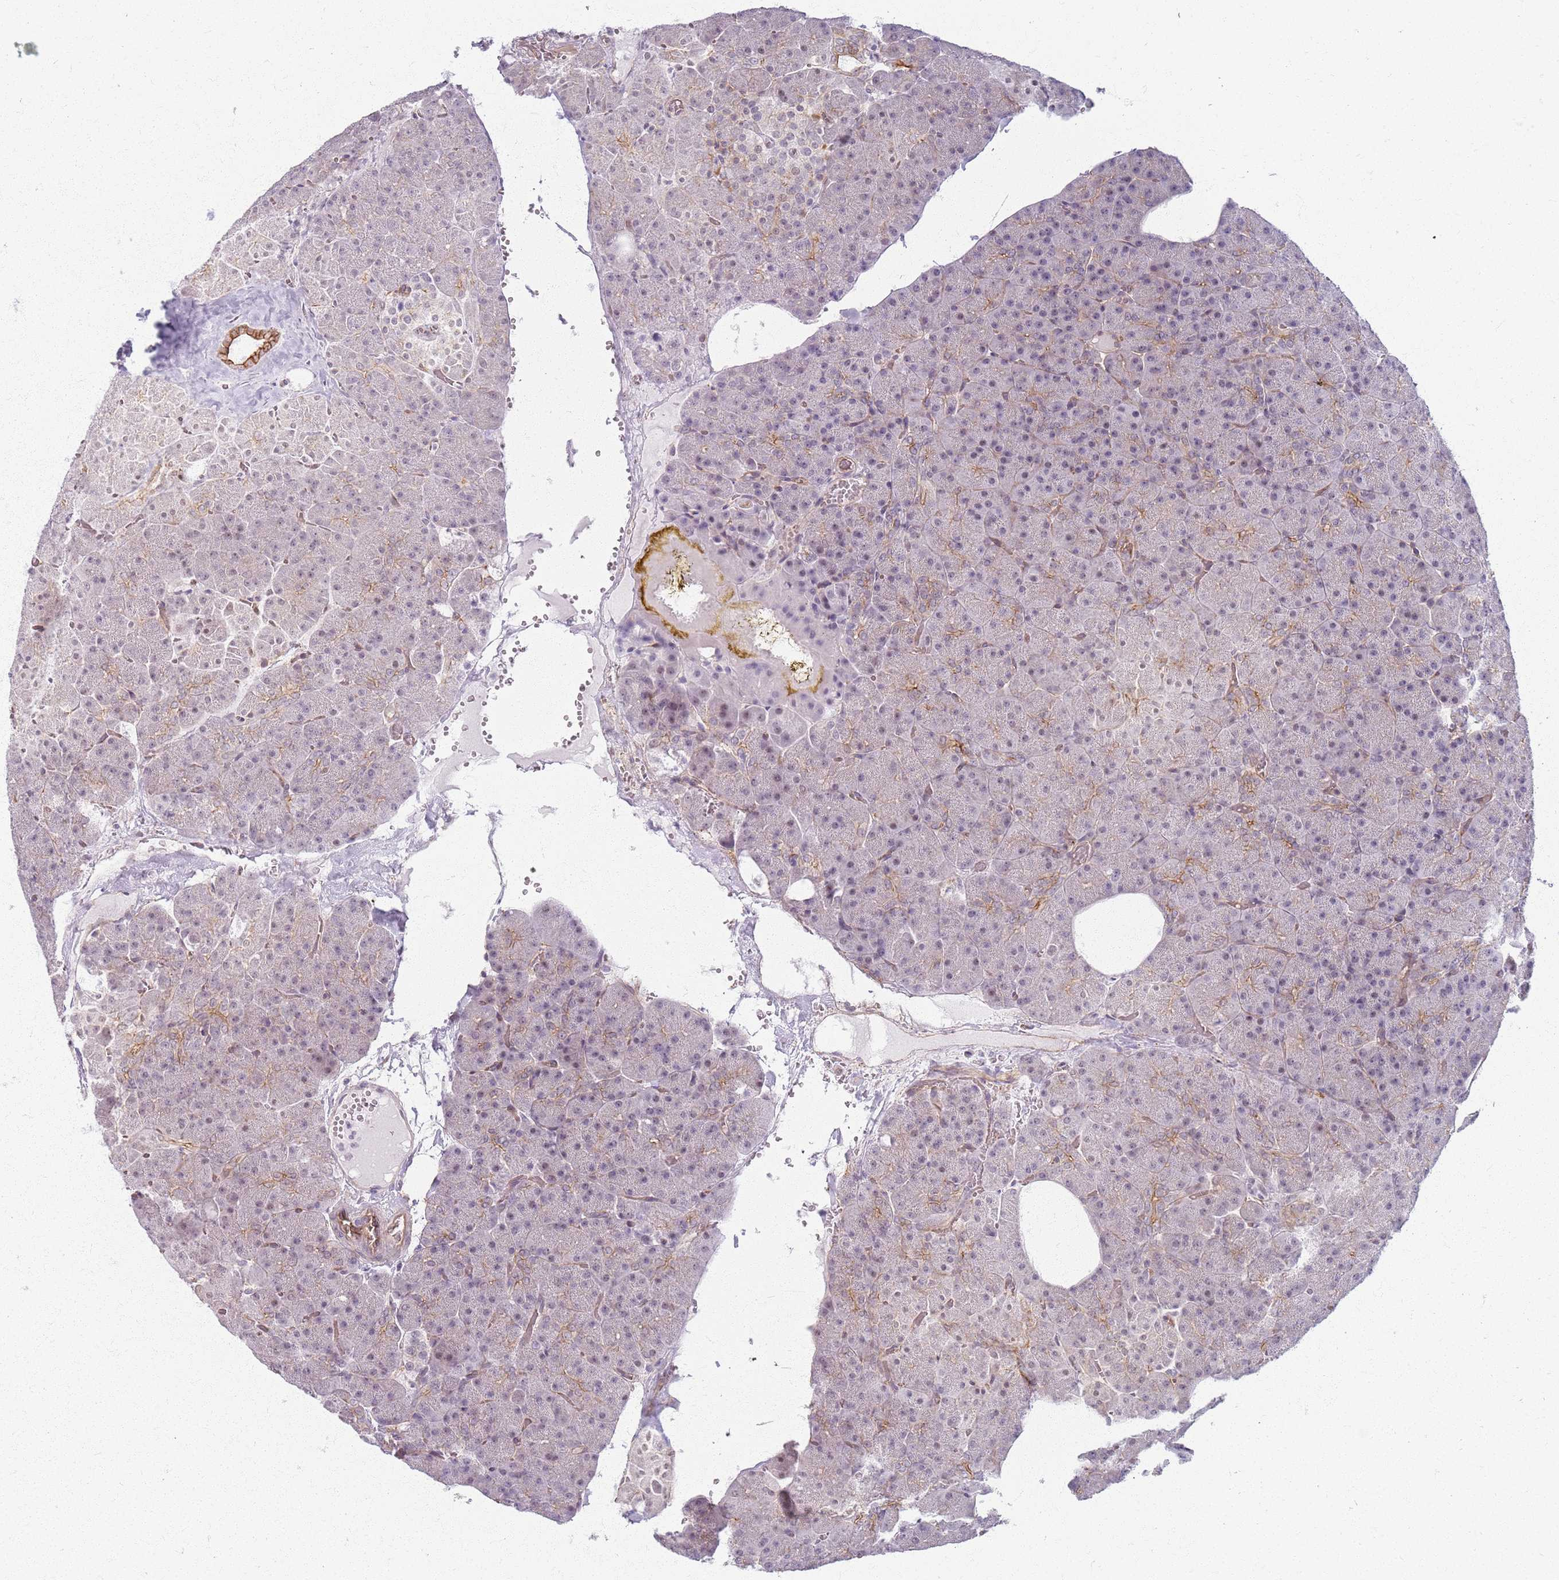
{"staining": {"intensity": "moderate", "quantity": "<25%", "location": "cytoplasmic/membranous,nuclear"}, "tissue": "pancreas", "cell_type": "Exocrine glandular cells", "image_type": "normal", "snomed": [{"axis": "morphology", "description": "Normal tissue, NOS"}, {"axis": "morphology", "description": "Carcinoid, malignant, NOS"}, {"axis": "topography", "description": "Pancreas"}], "caption": "Protein staining by IHC shows moderate cytoplasmic/membranous,nuclear expression in about <25% of exocrine glandular cells in unremarkable pancreas.", "gene": "KCNA5", "patient": {"sex": "female", "age": 35}}